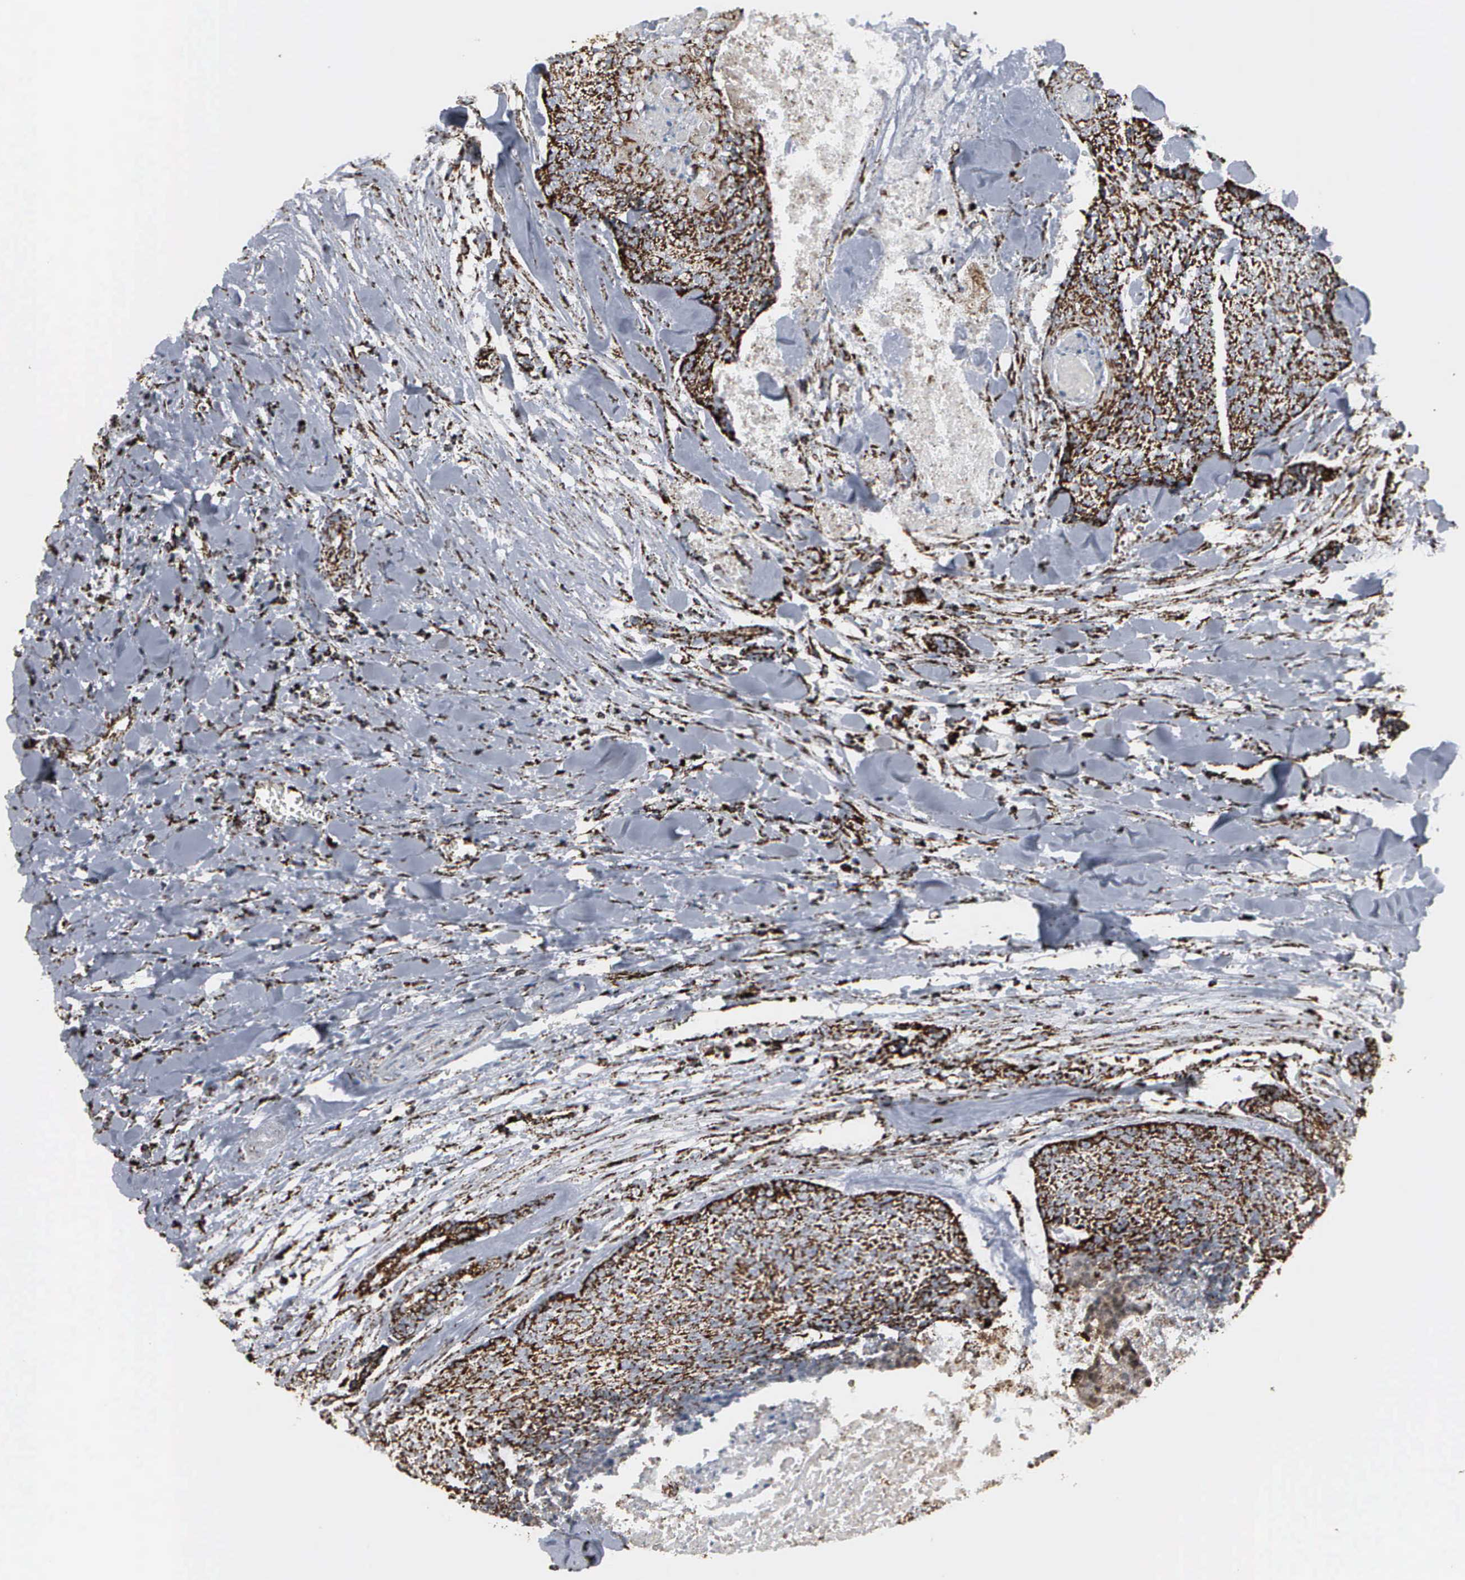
{"staining": {"intensity": "strong", "quantity": ">75%", "location": "cytoplasmic/membranous"}, "tissue": "head and neck cancer", "cell_type": "Tumor cells", "image_type": "cancer", "snomed": [{"axis": "morphology", "description": "Squamous cell carcinoma, NOS"}, {"axis": "topography", "description": "Salivary gland"}, {"axis": "topography", "description": "Head-Neck"}], "caption": "A high-resolution micrograph shows immunohistochemistry staining of head and neck cancer, which shows strong cytoplasmic/membranous positivity in approximately >75% of tumor cells. (IHC, brightfield microscopy, high magnification).", "gene": "HSPA9", "patient": {"sex": "male", "age": 70}}